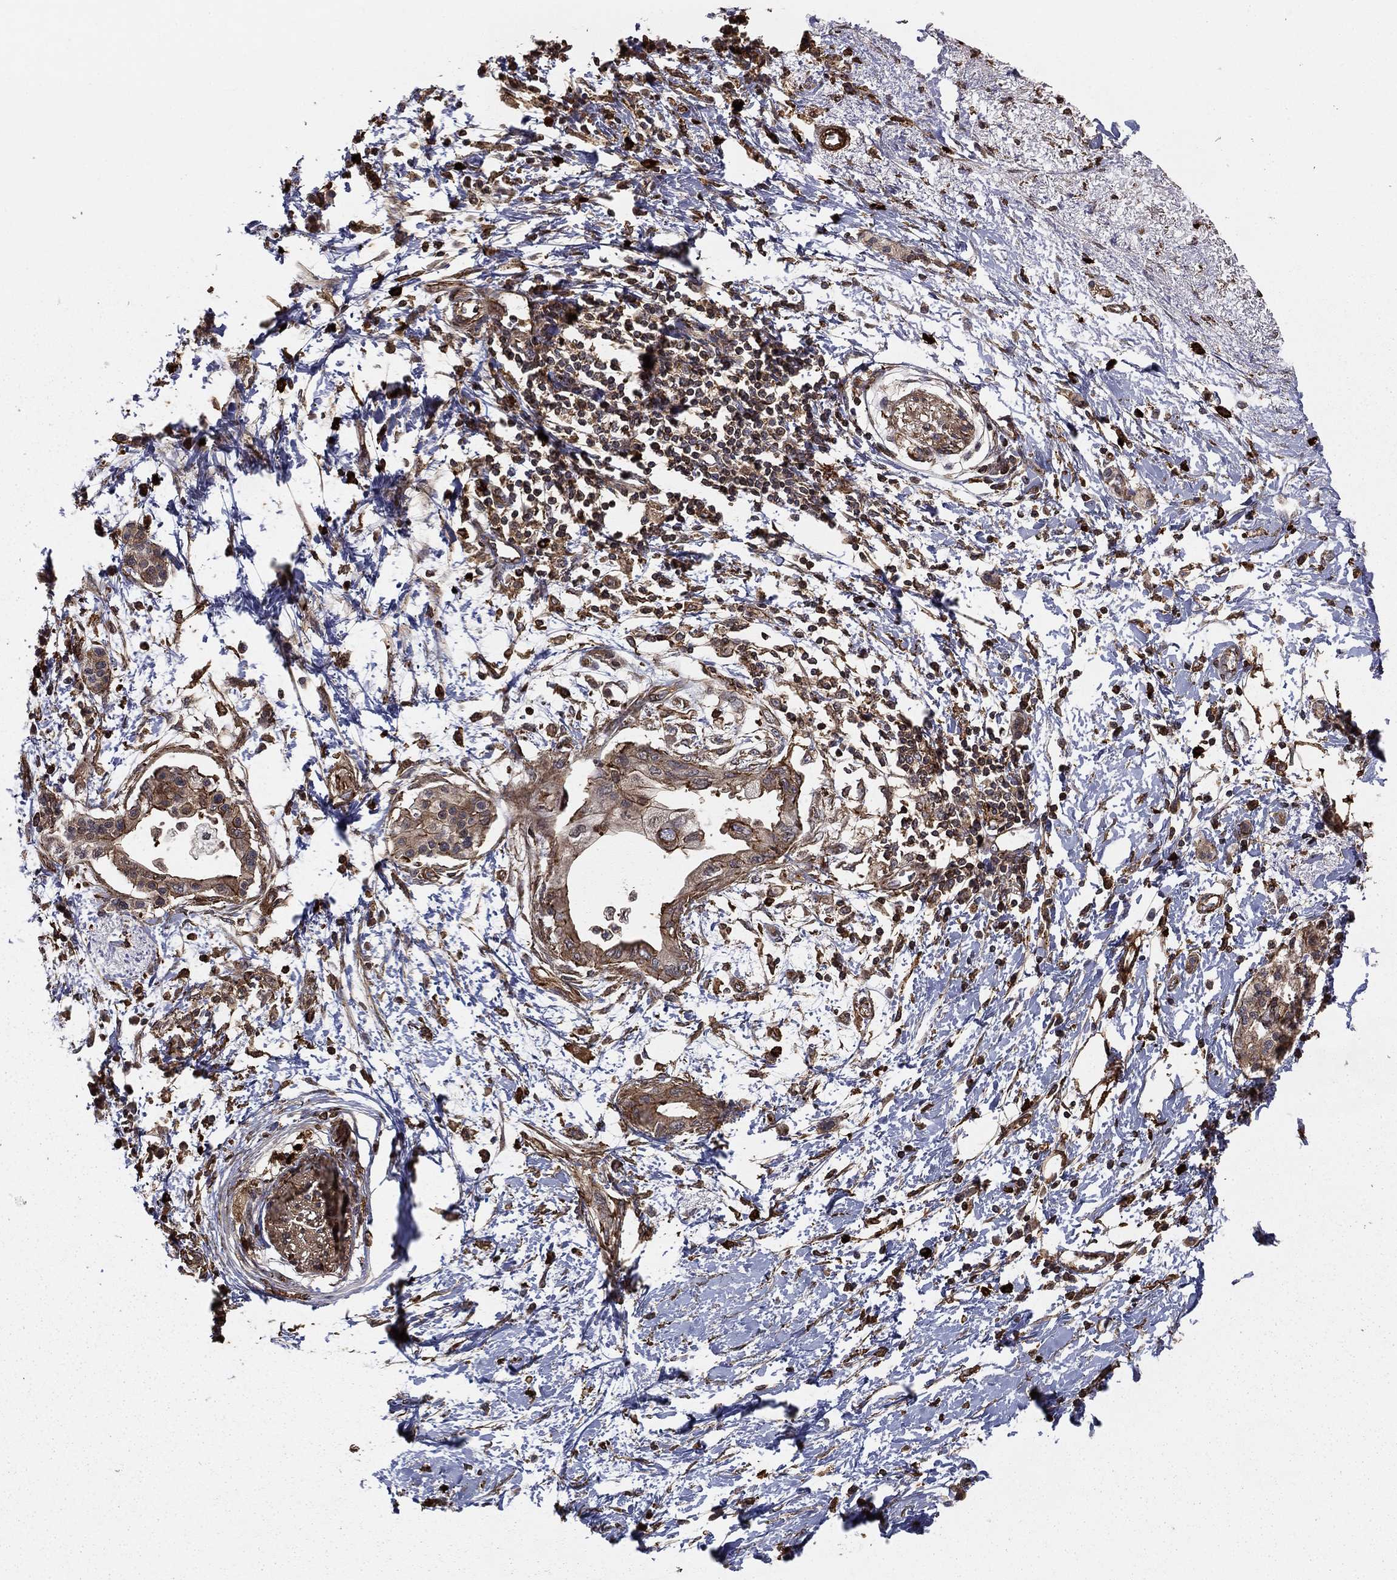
{"staining": {"intensity": "weak", "quantity": "<25%", "location": "cytoplasmic/membranous"}, "tissue": "pancreatic cancer", "cell_type": "Tumor cells", "image_type": "cancer", "snomed": [{"axis": "morphology", "description": "Normal tissue, NOS"}, {"axis": "morphology", "description": "Adenocarcinoma, NOS"}, {"axis": "topography", "description": "Pancreas"}, {"axis": "topography", "description": "Duodenum"}], "caption": "High power microscopy histopathology image of an immunohistochemistry (IHC) histopathology image of pancreatic cancer, revealing no significant expression in tumor cells.", "gene": "HABP4", "patient": {"sex": "female", "age": 60}}